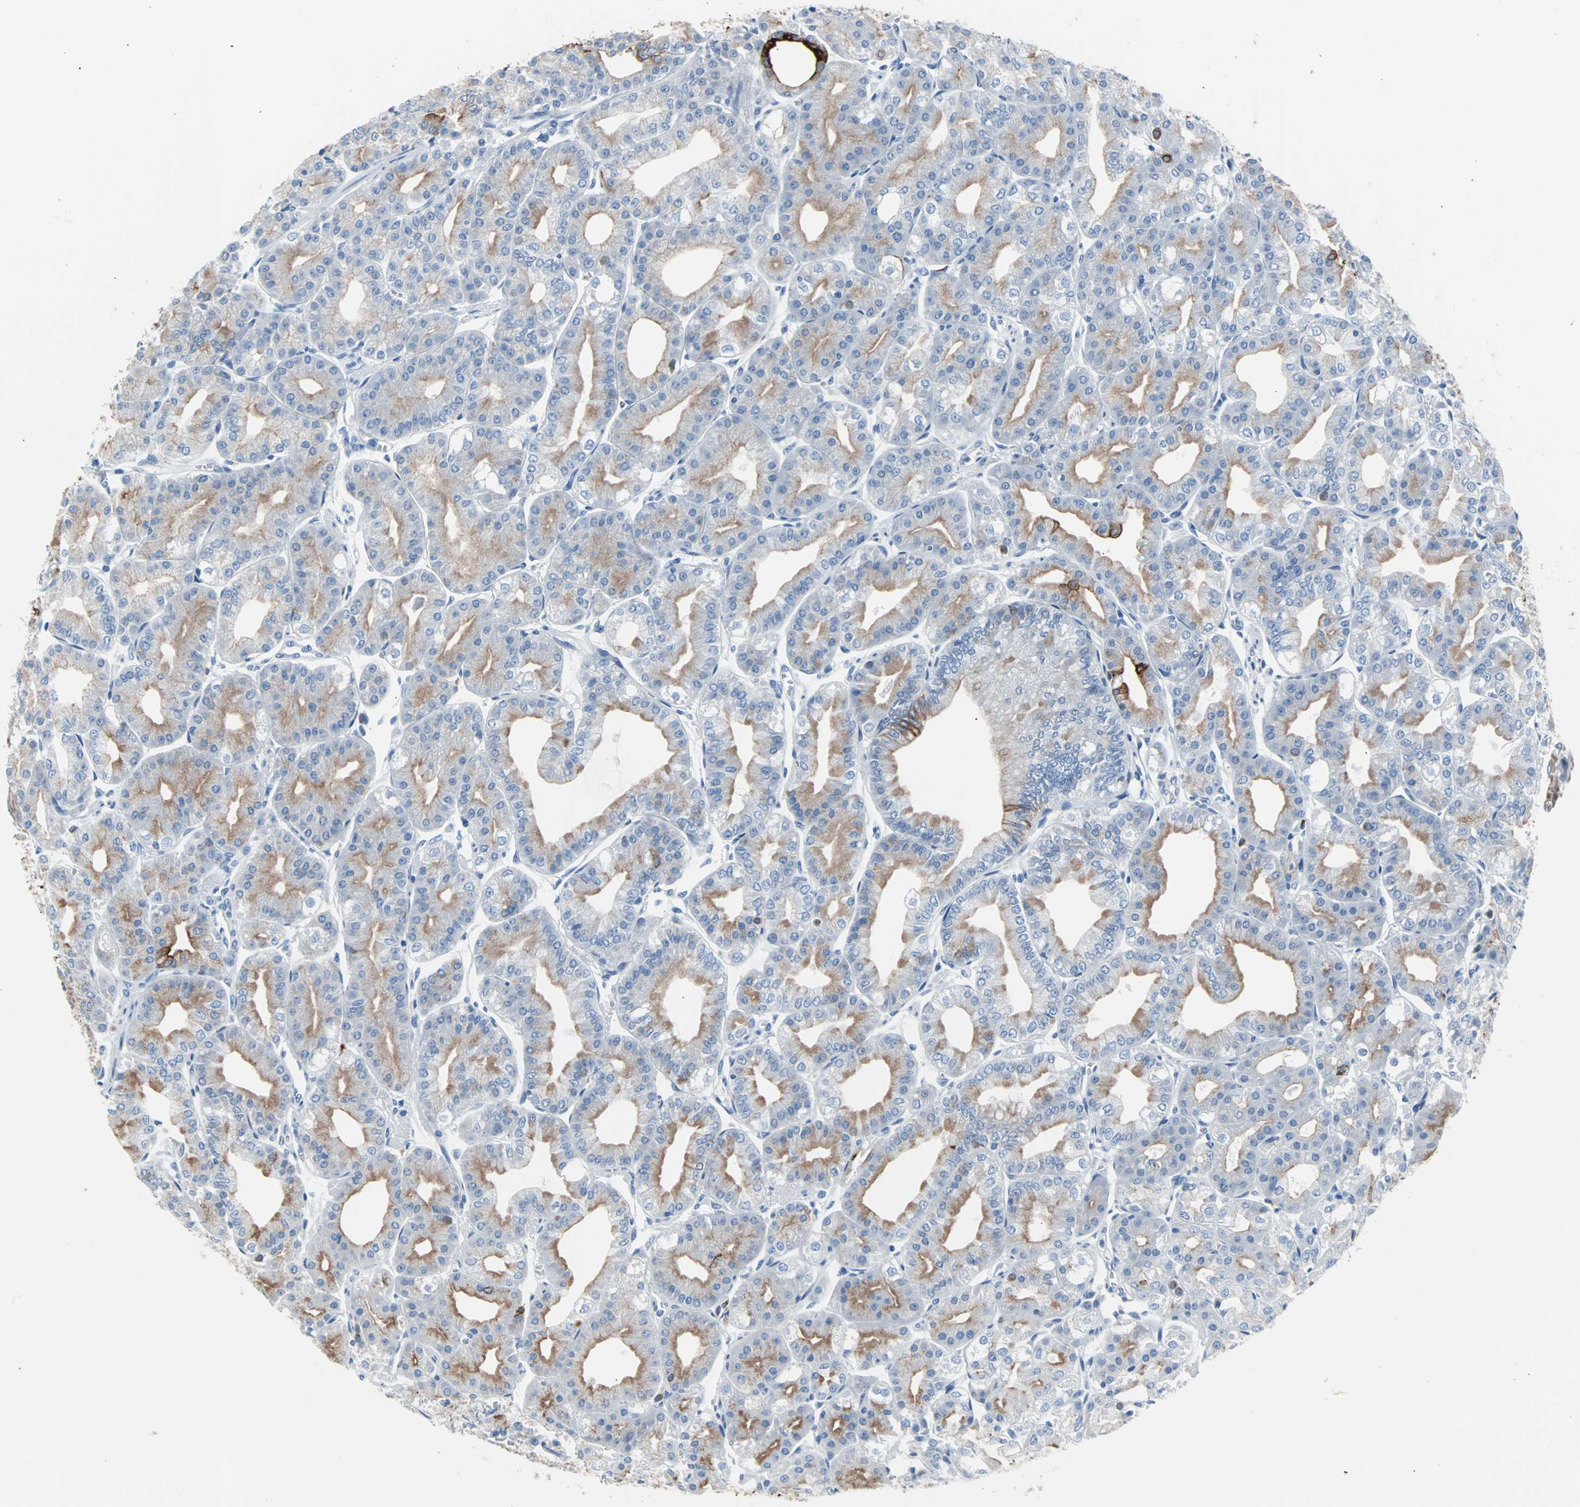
{"staining": {"intensity": "strong", "quantity": "<25%", "location": "cytoplasmic/membranous"}, "tissue": "stomach", "cell_type": "Glandular cells", "image_type": "normal", "snomed": [{"axis": "morphology", "description": "Normal tissue, NOS"}, {"axis": "topography", "description": "Stomach, lower"}], "caption": "Strong cytoplasmic/membranous expression is present in approximately <25% of glandular cells in normal stomach. The staining was performed using DAB (3,3'-diaminobenzidine), with brown indicating positive protein expression. Nuclei are stained blue with hematoxylin.", "gene": "KRT7", "patient": {"sex": "male", "age": 71}}